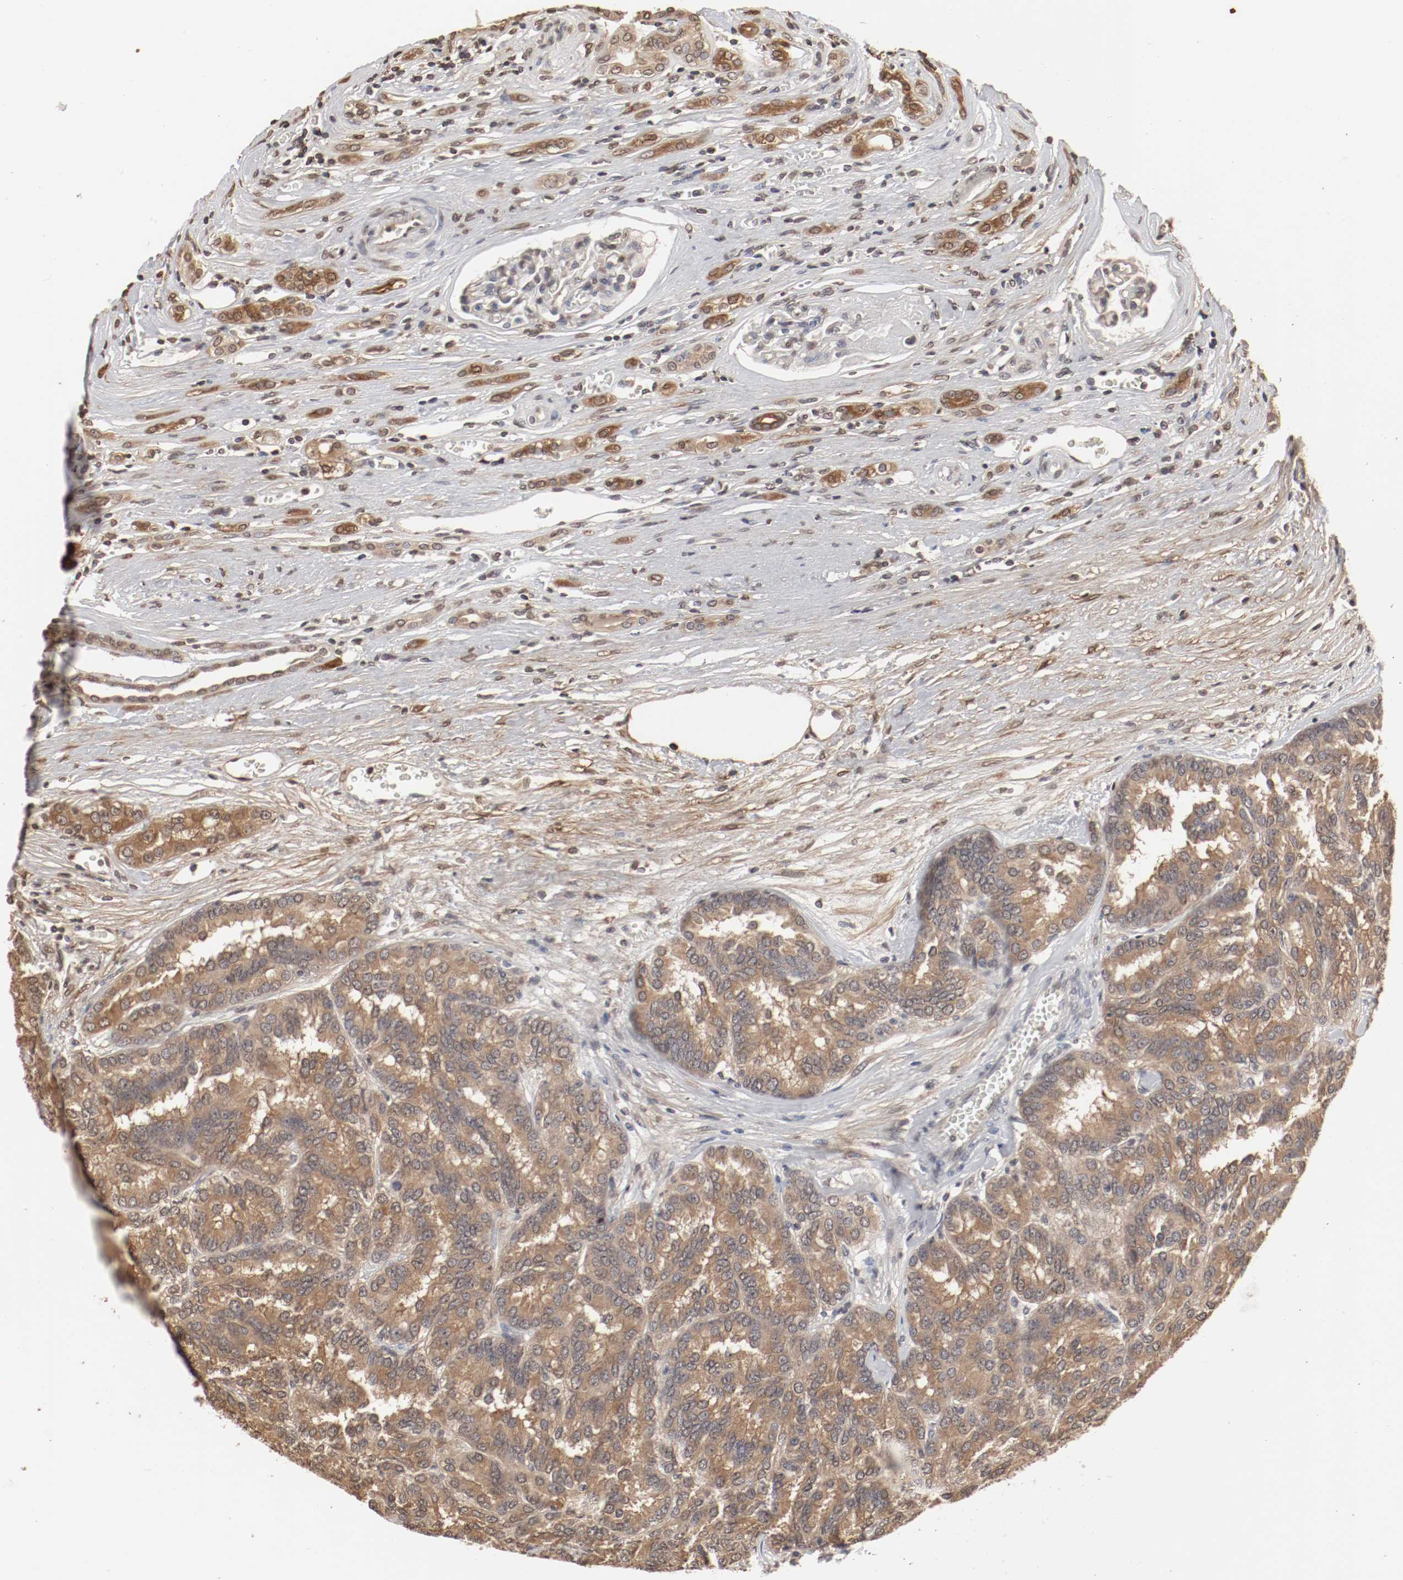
{"staining": {"intensity": "moderate", "quantity": ">75%", "location": "cytoplasmic/membranous,nuclear"}, "tissue": "renal cancer", "cell_type": "Tumor cells", "image_type": "cancer", "snomed": [{"axis": "morphology", "description": "Adenocarcinoma, NOS"}, {"axis": "topography", "description": "Kidney"}], "caption": "Human adenocarcinoma (renal) stained with a brown dye displays moderate cytoplasmic/membranous and nuclear positive positivity in about >75% of tumor cells.", "gene": "WASL", "patient": {"sex": "male", "age": 46}}